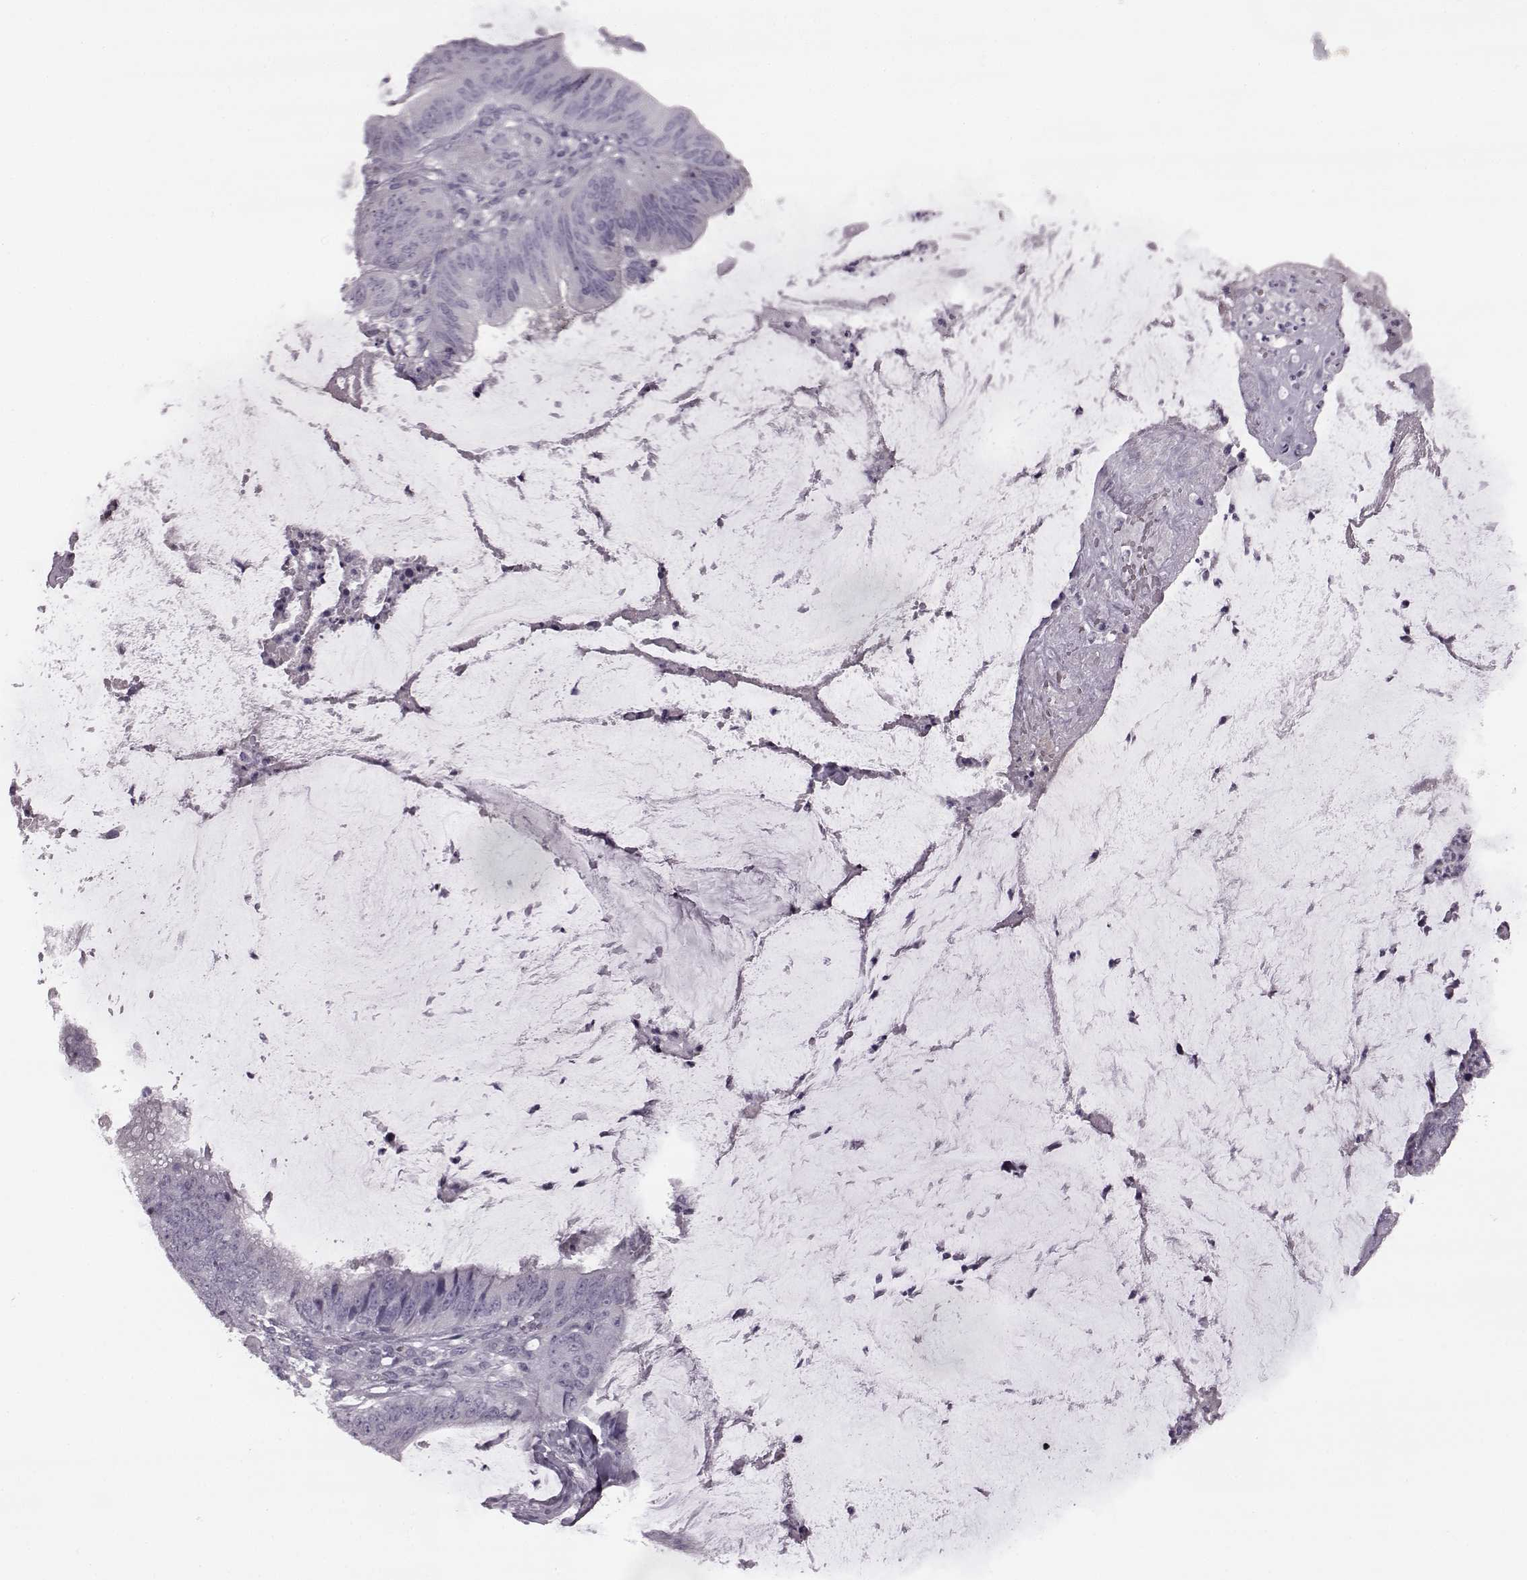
{"staining": {"intensity": "negative", "quantity": "none", "location": "none"}, "tissue": "colorectal cancer", "cell_type": "Tumor cells", "image_type": "cancer", "snomed": [{"axis": "morphology", "description": "Adenocarcinoma, NOS"}, {"axis": "topography", "description": "Colon"}], "caption": "The micrograph demonstrates no staining of tumor cells in colorectal cancer.", "gene": "ODAD4", "patient": {"sex": "female", "age": 43}}